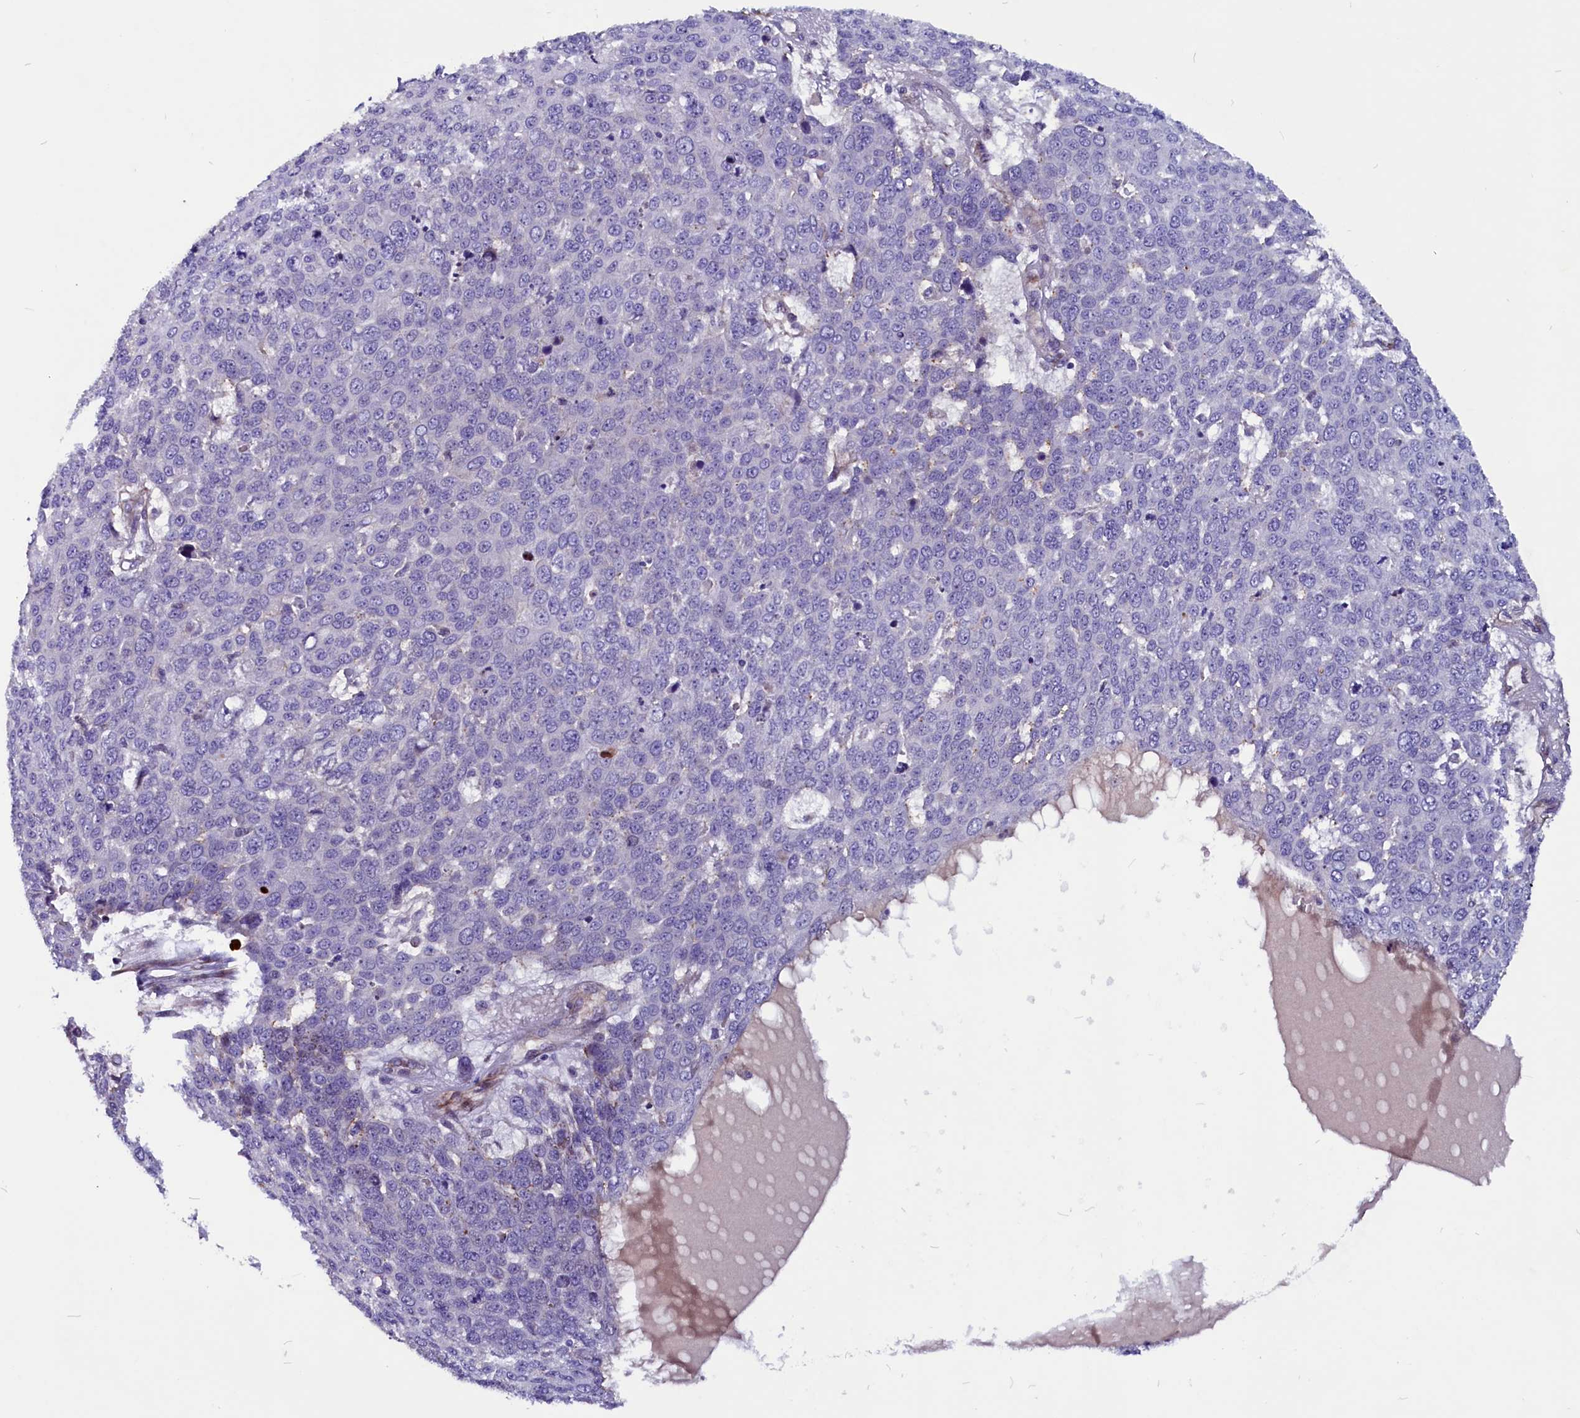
{"staining": {"intensity": "negative", "quantity": "none", "location": "none"}, "tissue": "skin cancer", "cell_type": "Tumor cells", "image_type": "cancer", "snomed": [{"axis": "morphology", "description": "Squamous cell carcinoma, NOS"}, {"axis": "topography", "description": "Skin"}], "caption": "There is no significant expression in tumor cells of skin cancer.", "gene": "ZNF749", "patient": {"sex": "male", "age": 71}}